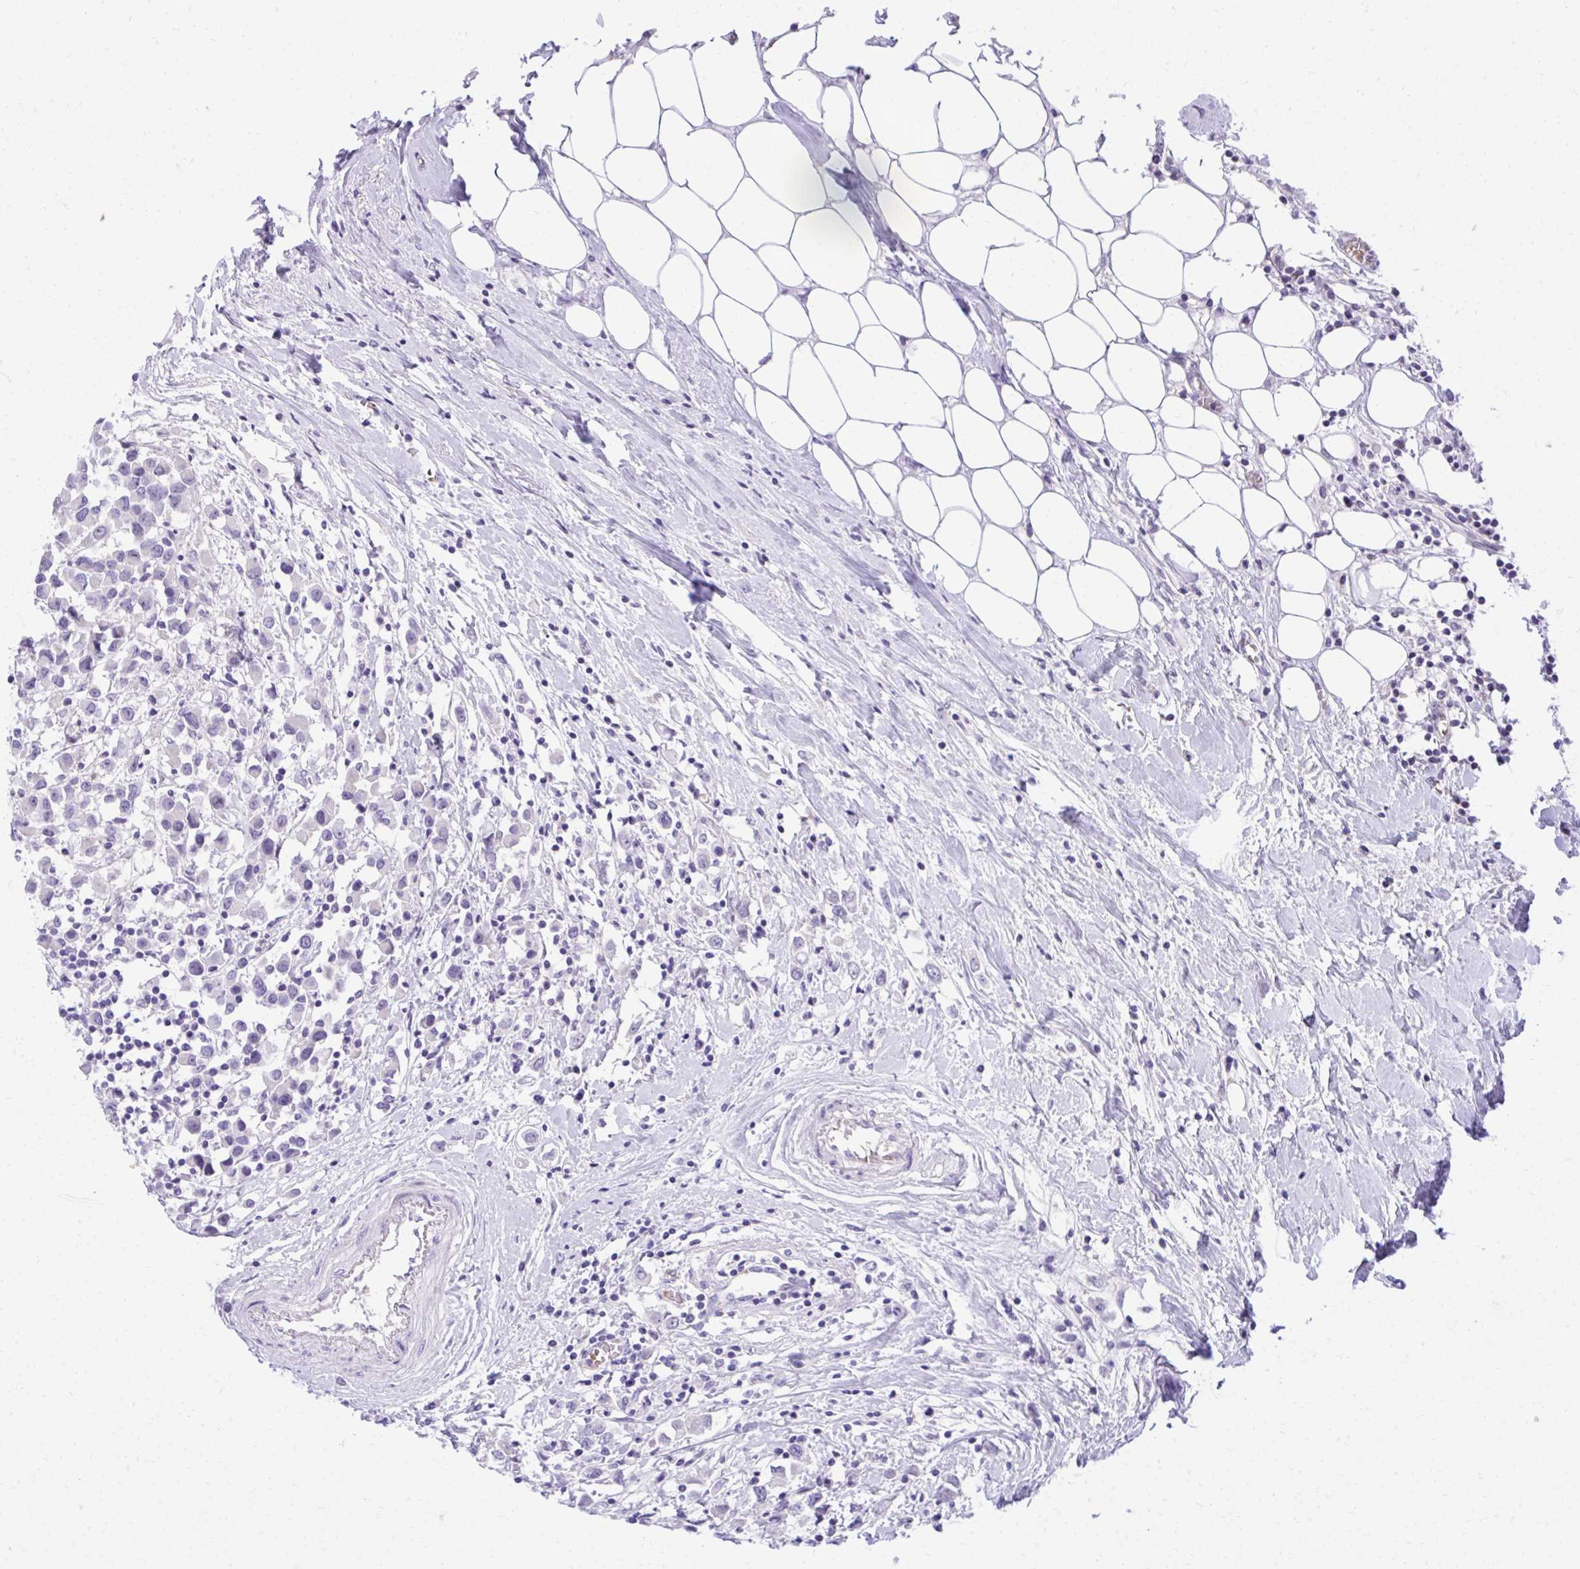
{"staining": {"intensity": "negative", "quantity": "none", "location": "none"}, "tissue": "breast cancer", "cell_type": "Tumor cells", "image_type": "cancer", "snomed": [{"axis": "morphology", "description": "Duct carcinoma"}, {"axis": "topography", "description": "Breast"}], "caption": "Human intraductal carcinoma (breast) stained for a protein using immunohistochemistry exhibits no staining in tumor cells.", "gene": "PITPNM3", "patient": {"sex": "female", "age": 61}}